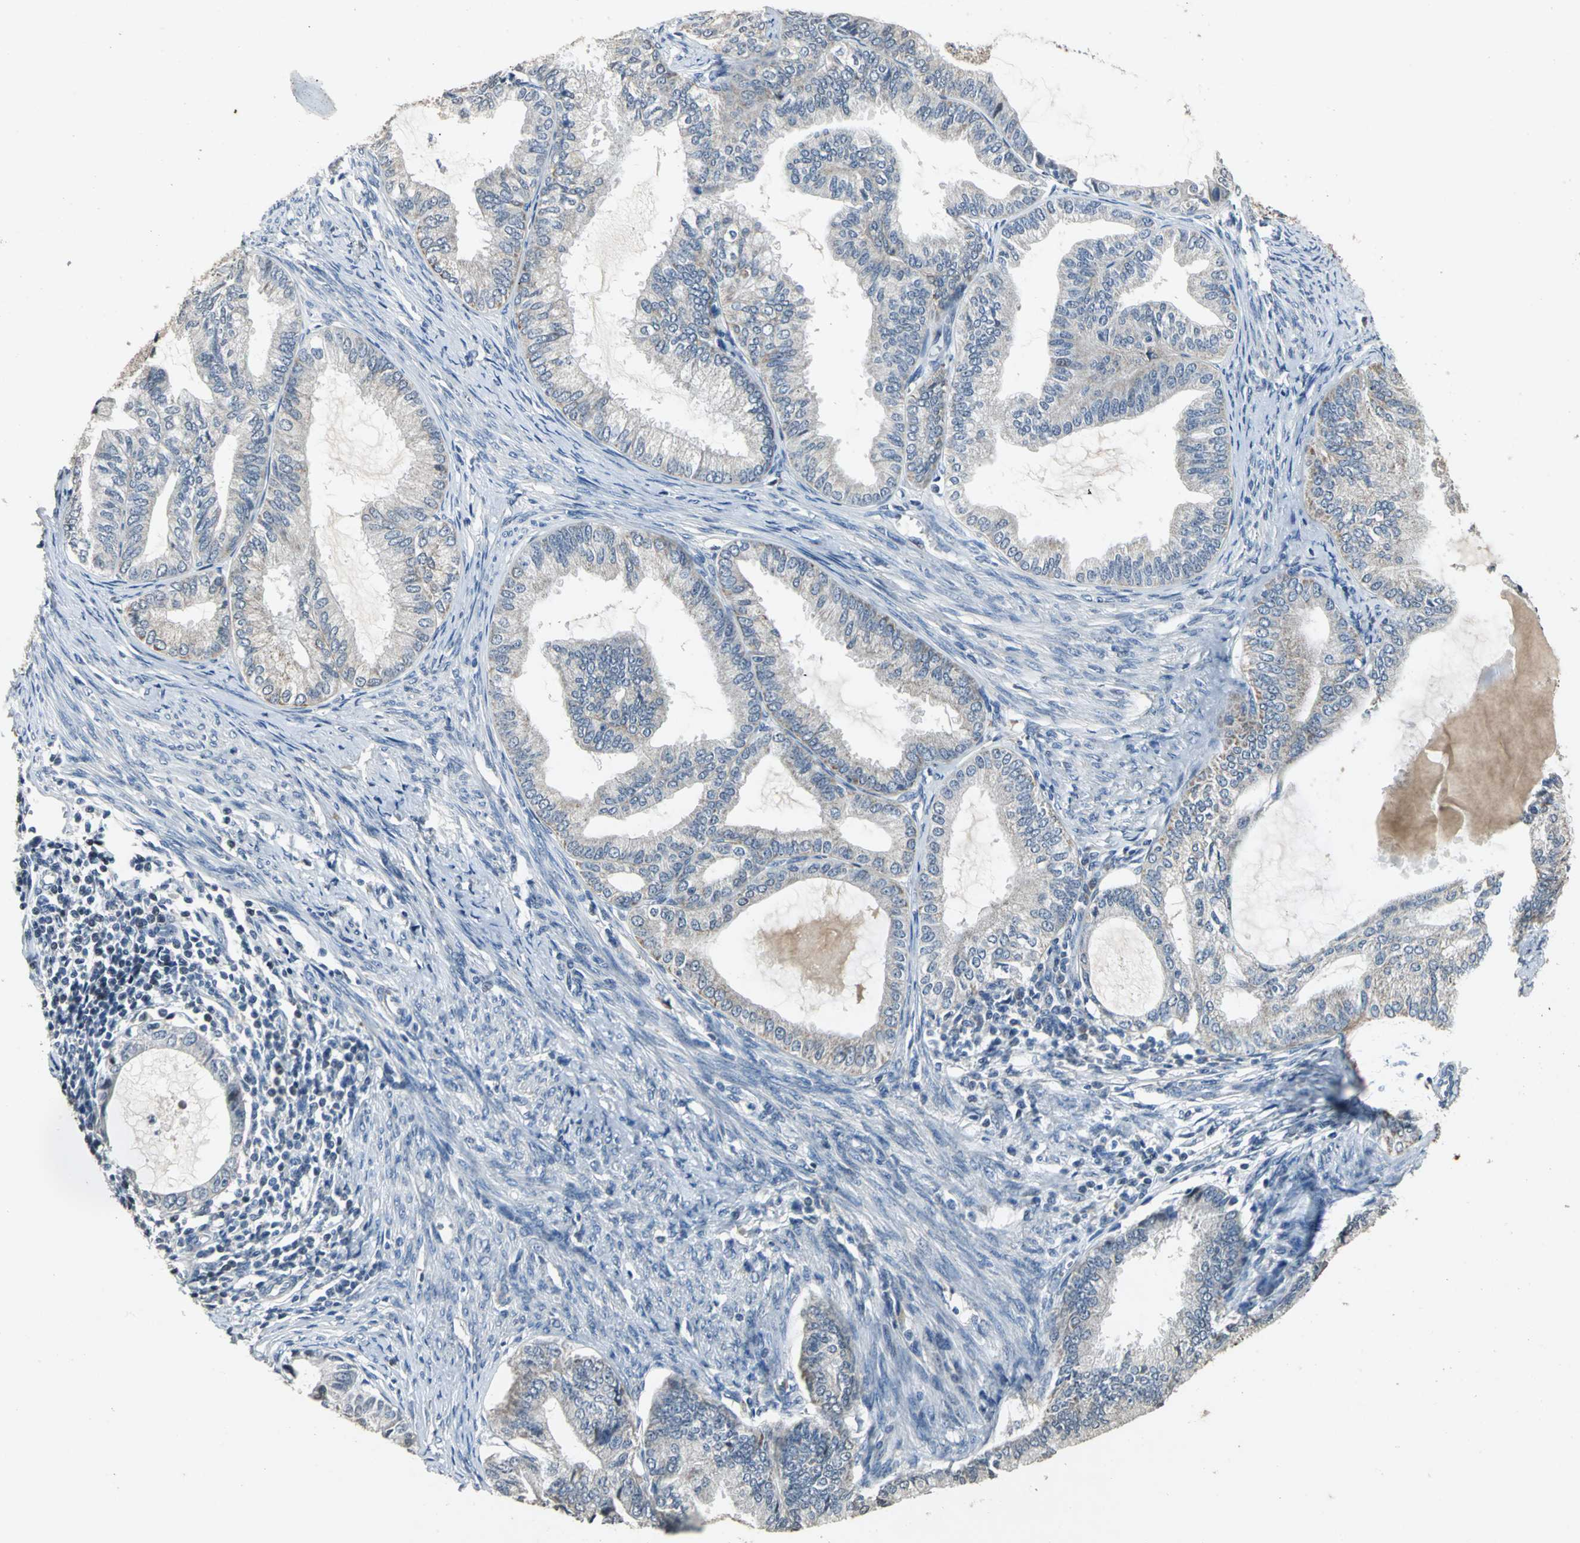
{"staining": {"intensity": "weak", "quantity": "<25%", "location": "cytoplasmic/membranous"}, "tissue": "endometrial cancer", "cell_type": "Tumor cells", "image_type": "cancer", "snomed": [{"axis": "morphology", "description": "Adenocarcinoma, NOS"}, {"axis": "topography", "description": "Endometrium"}], "caption": "Tumor cells show no significant expression in adenocarcinoma (endometrial).", "gene": "JADE3", "patient": {"sex": "female", "age": 86}}